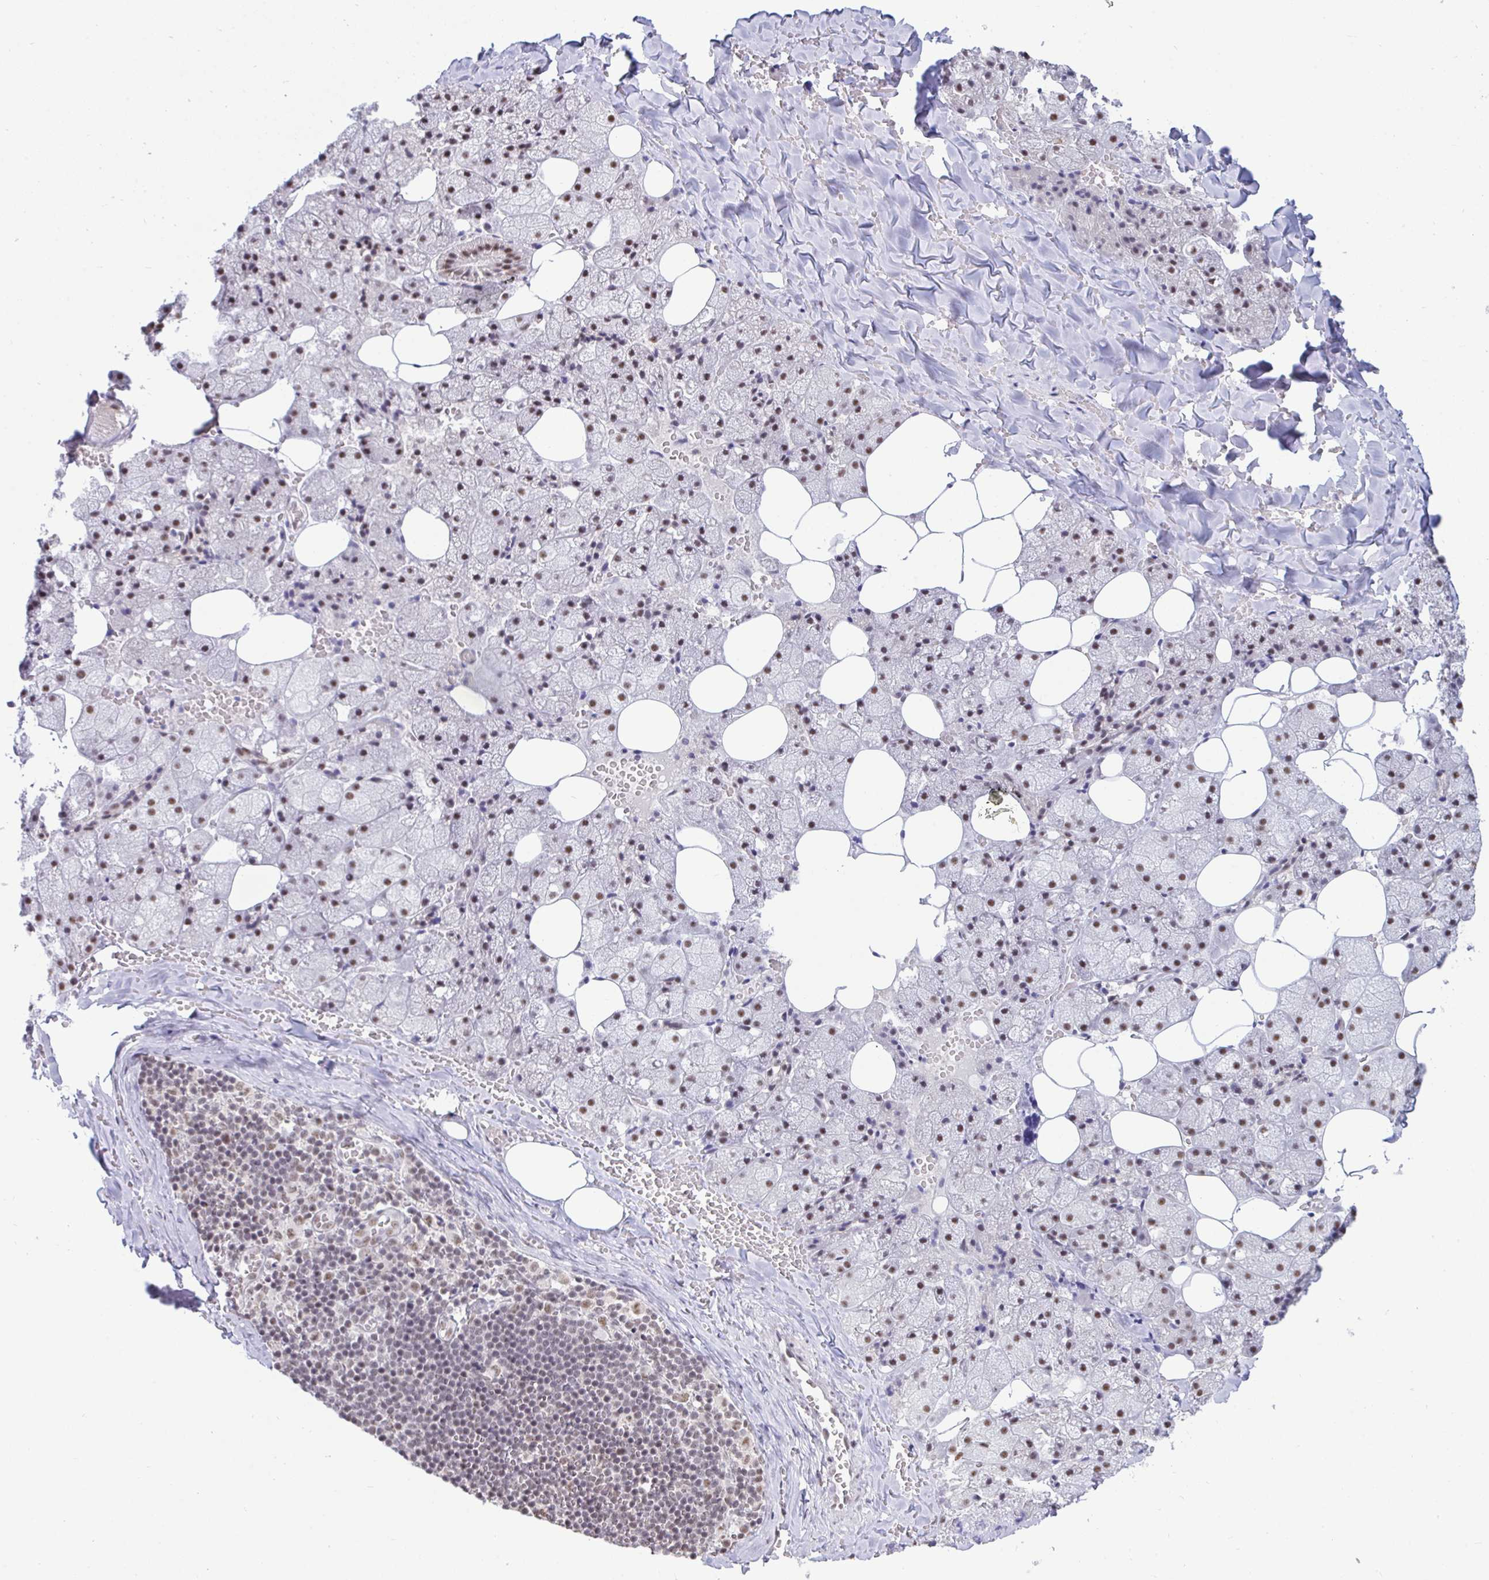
{"staining": {"intensity": "moderate", "quantity": "25%-75%", "location": "nuclear"}, "tissue": "salivary gland", "cell_type": "Glandular cells", "image_type": "normal", "snomed": [{"axis": "morphology", "description": "Normal tissue, NOS"}, {"axis": "topography", "description": "Salivary gland"}, {"axis": "topography", "description": "Peripheral nerve tissue"}], "caption": "Immunohistochemical staining of normal human salivary gland shows 25%-75% levels of moderate nuclear protein positivity in approximately 25%-75% of glandular cells. (DAB IHC, brown staining for protein, blue staining for nuclei).", "gene": "PUF60", "patient": {"sex": "male", "age": 38}}